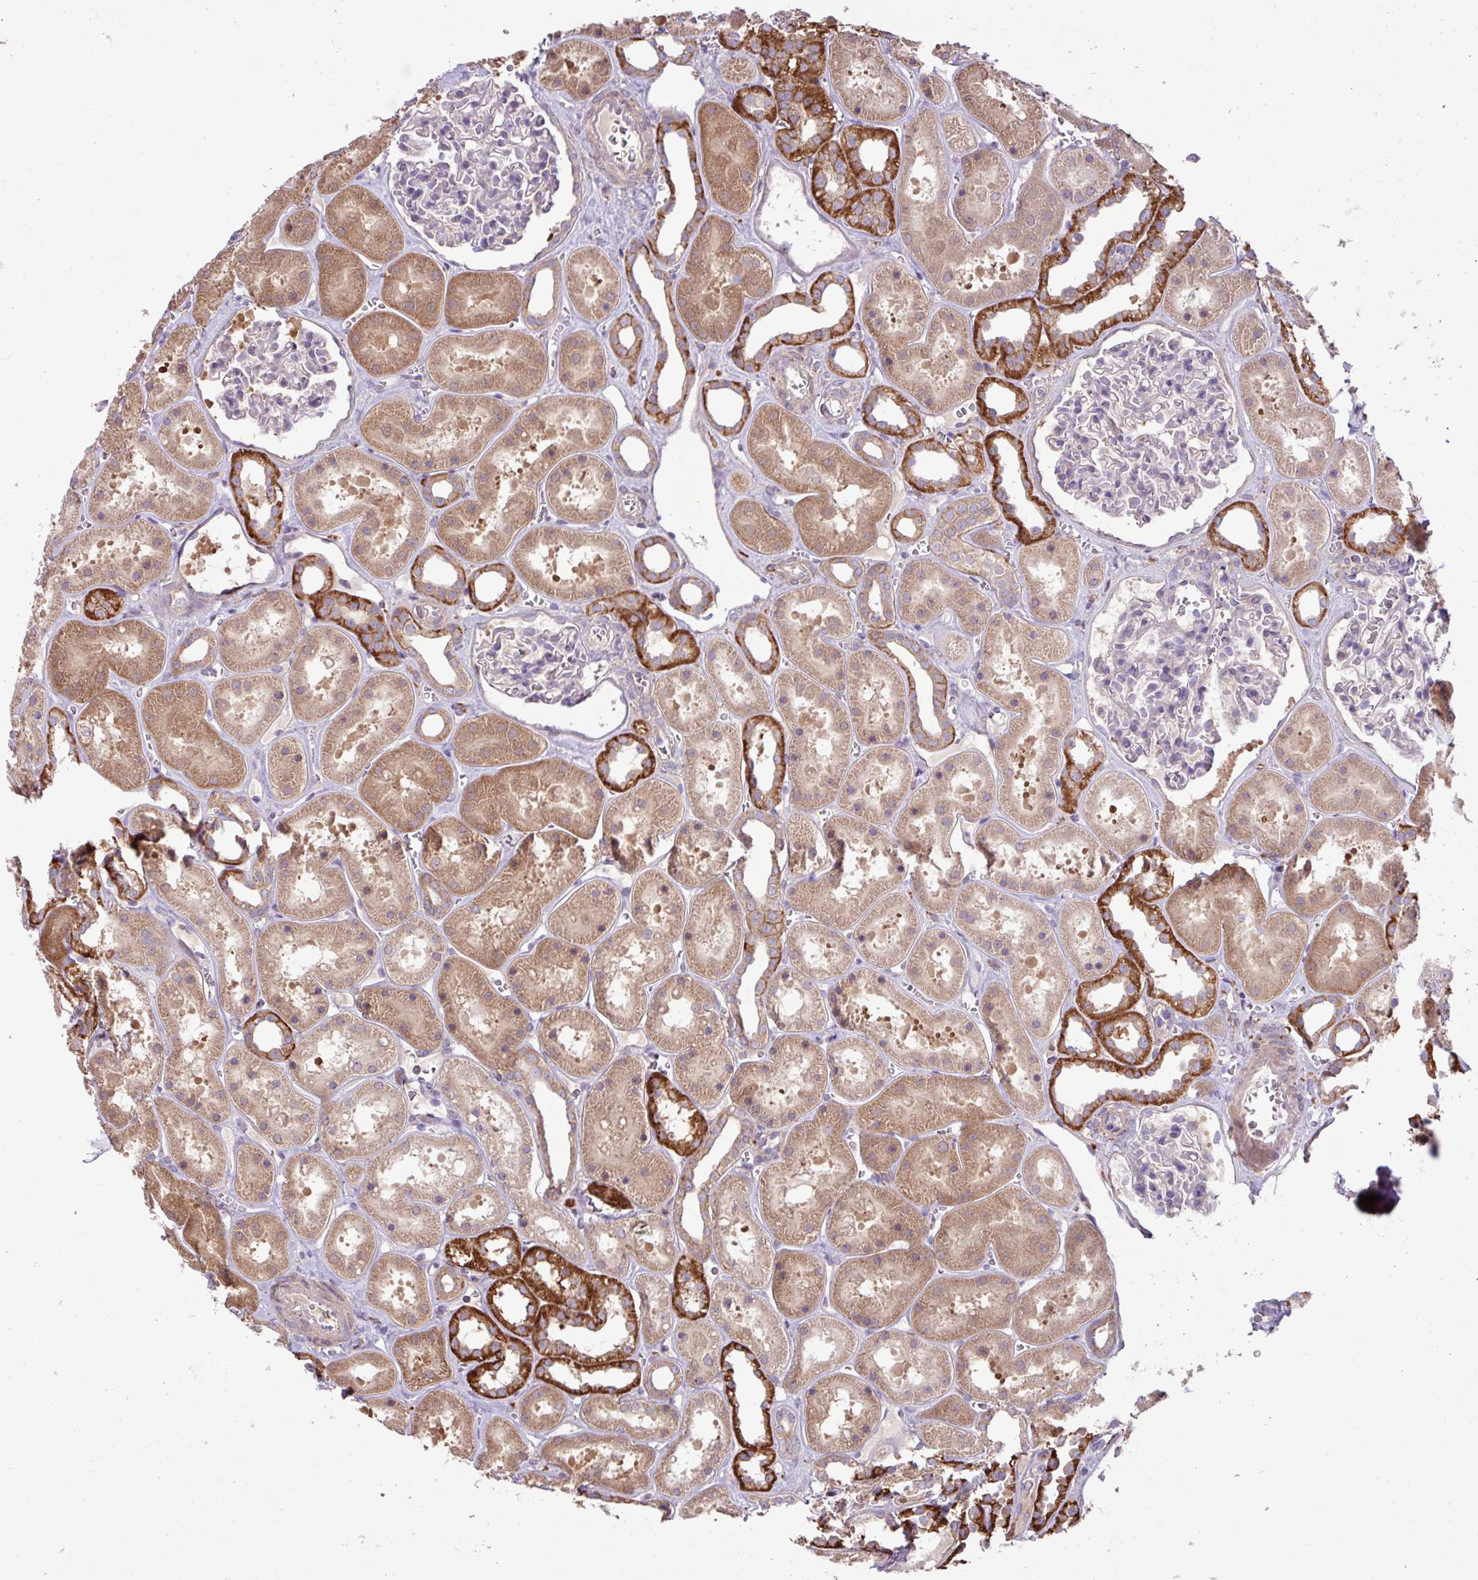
{"staining": {"intensity": "negative", "quantity": "none", "location": "none"}, "tissue": "kidney", "cell_type": "Cells in glomeruli", "image_type": "normal", "snomed": [{"axis": "morphology", "description": "Normal tissue, NOS"}, {"axis": "topography", "description": "Kidney"}], "caption": "IHC of normal human kidney demonstrates no positivity in cells in glomeruli.", "gene": "ARHGEF25", "patient": {"sex": "female", "age": 41}}